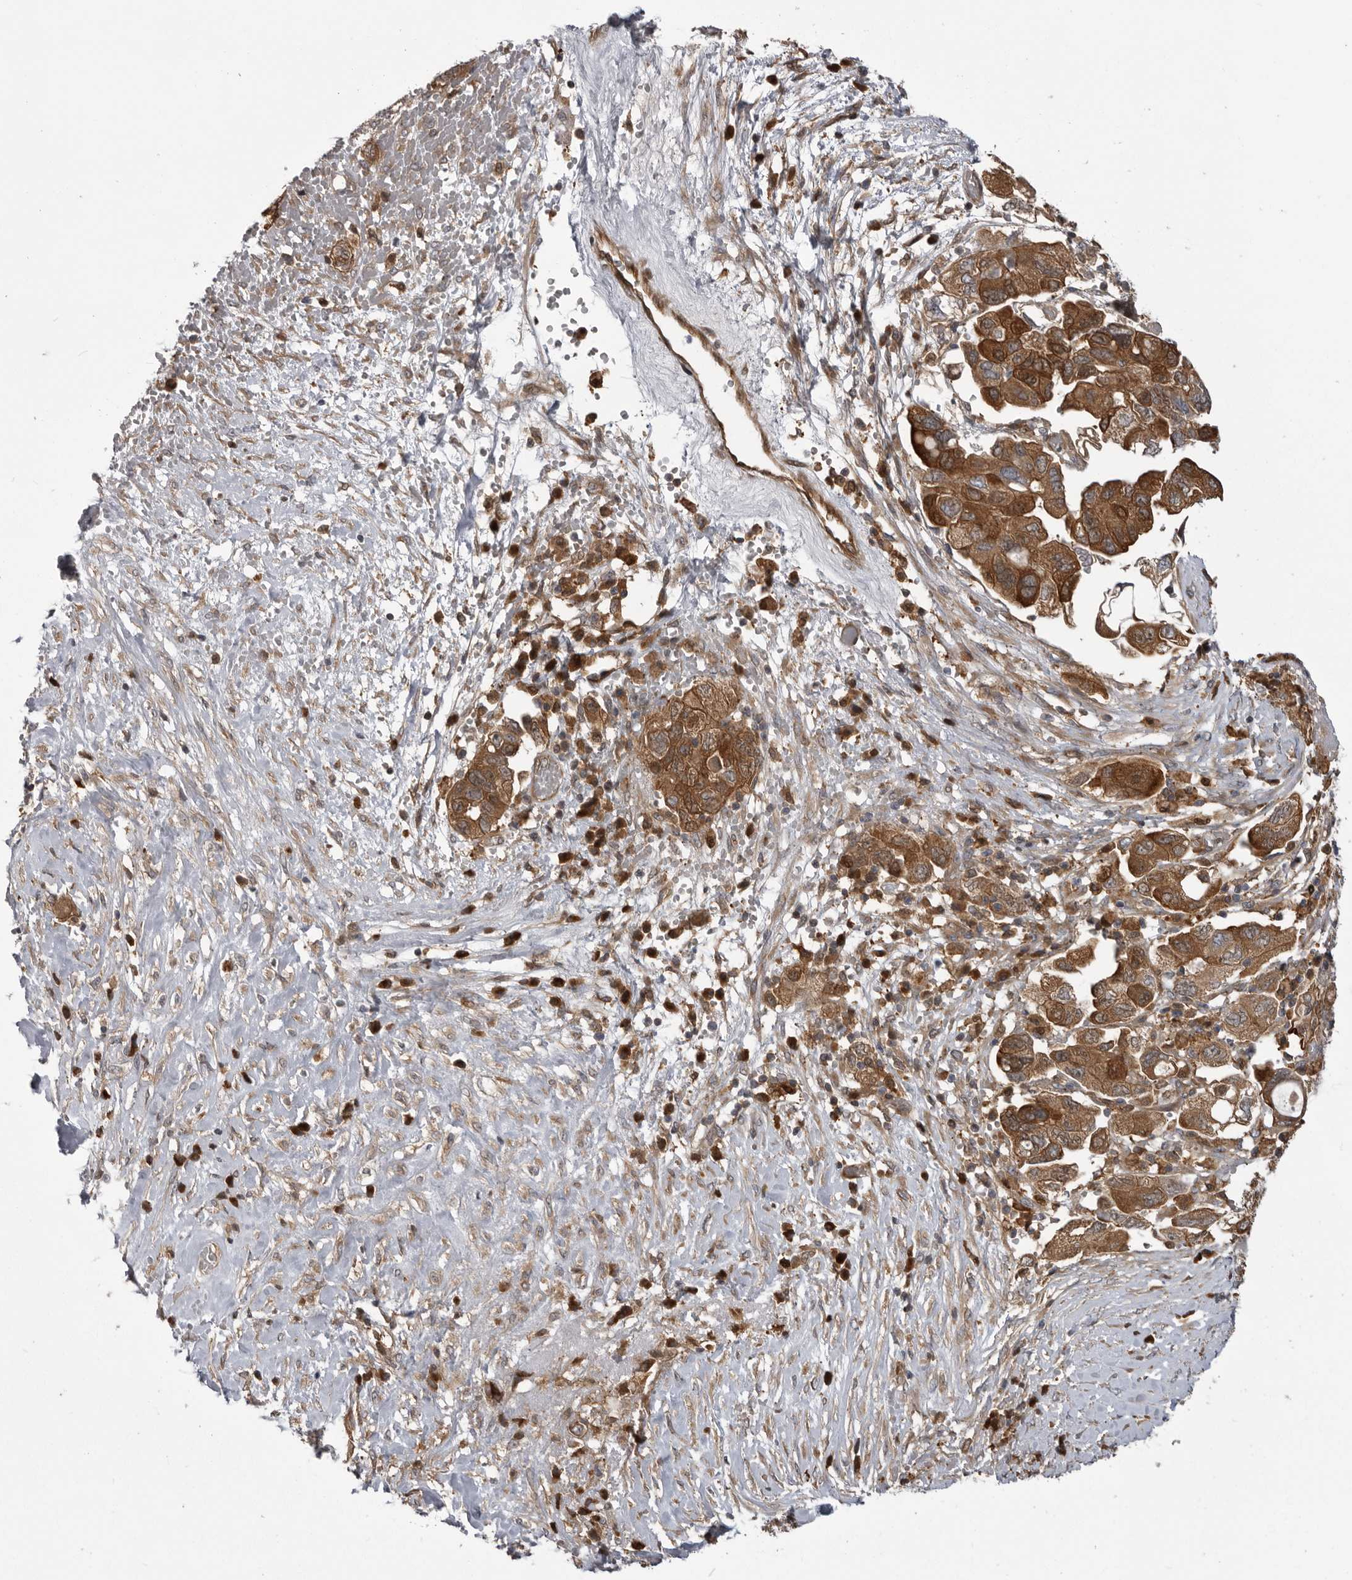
{"staining": {"intensity": "moderate", "quantity": ">75%", "location": "cytoplasmic/membranous"}, "tissue": "ovarian cancer", "cell_type": "Tumor cells", "image_type": "cancer", "snomed": [{"axis": "morphology", "description": "Carcinoma, NOS"}, {"axis": "morphology", "description": "Cystadenocarcinoma, serous, NOS"}, {"axis": "topography", "description": "Ovary"}], "caption": "Human carcinoma (ovarian) stained with a protein marker displays moderate staining in tumor cells.", "gene": "RAB3GAP2", "patient": {"sex": "female", "age": 69}}